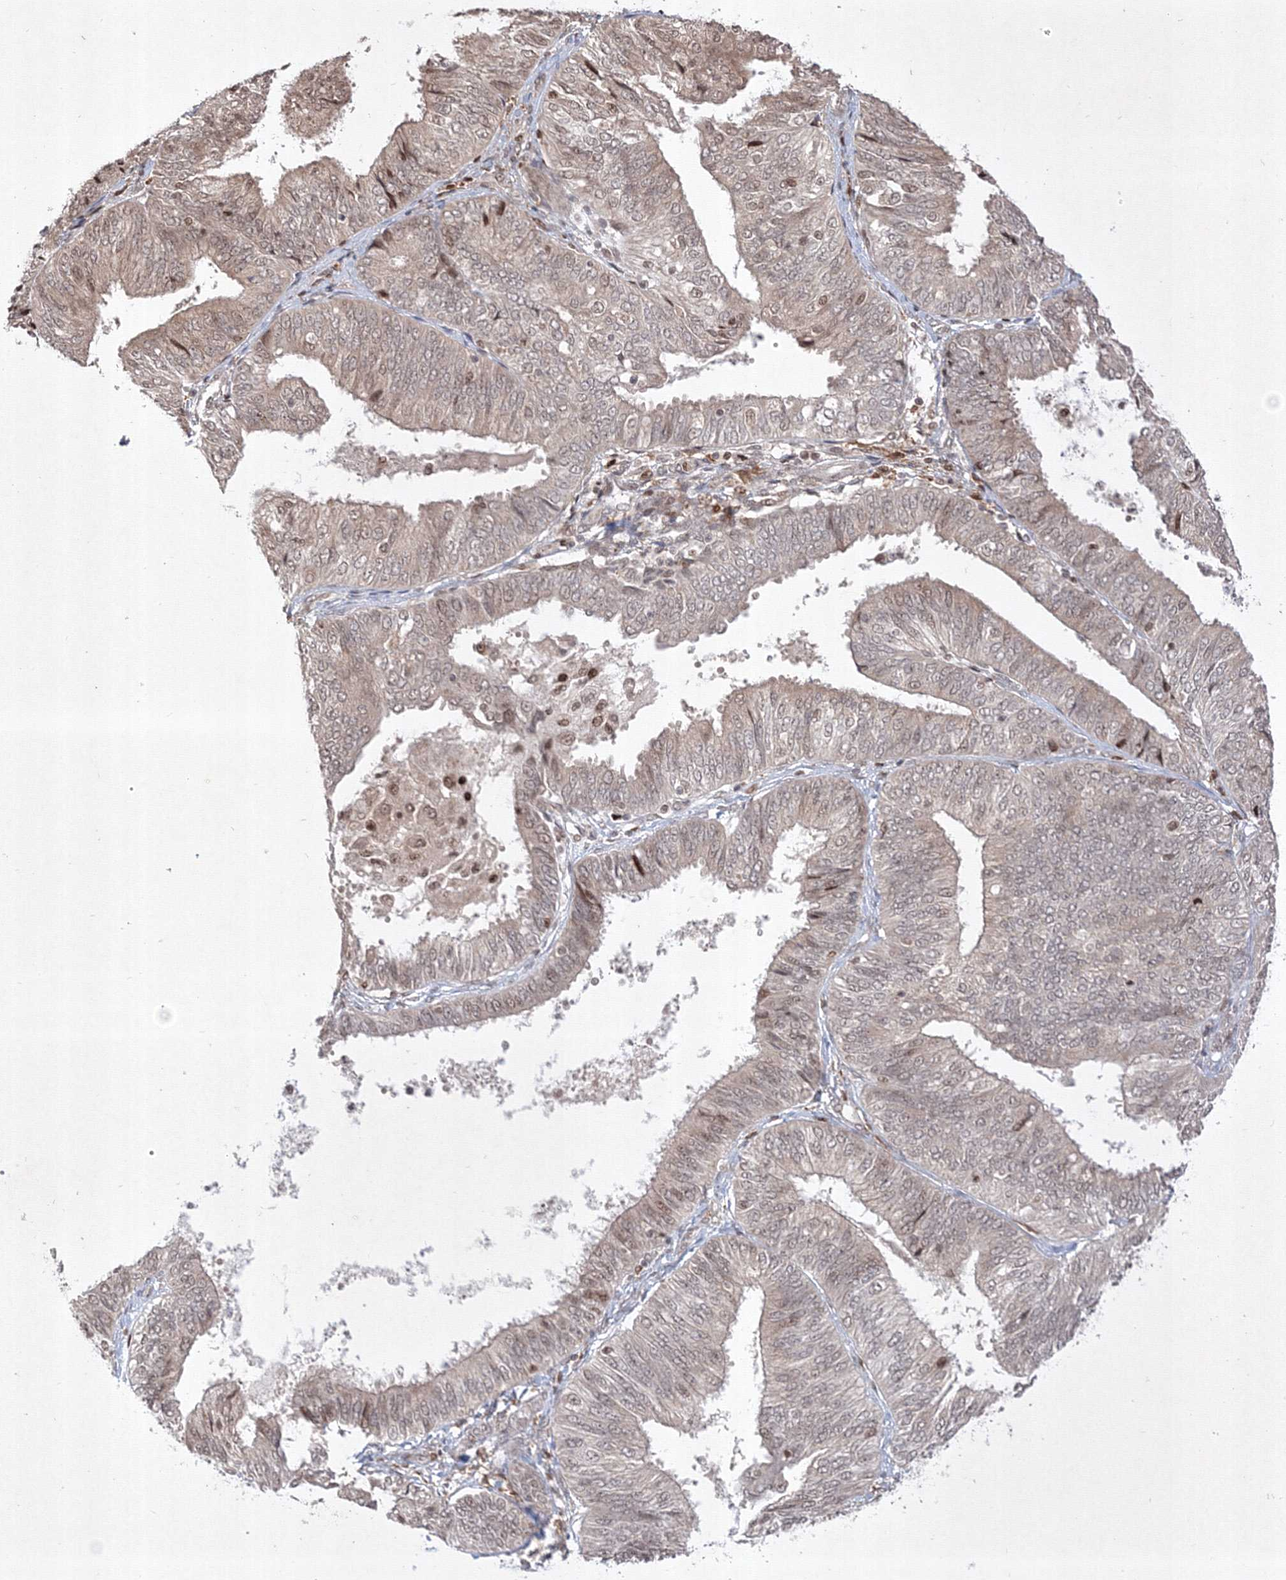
{"staining": {"intensity": "weak", "quantity": "<25%", "location": "nuclear"}, "tissue": "endometrial cancer", "cell_type": "Tumor cells", "image_type": "cancer", "snomed": [{"axis": "morphology", "description": "Adenocarcinoma, NOS"}, {"axis": "topography", "description": "Endometrium"}], "caption": "The immunohistochemistry (IHC) histopathology image has no significant positivity in tumor cells of endometrial cancer (adenocarcinoma) tissue.", "gene": "TAB1", "patient": {"sex": "female", "age": 58}}